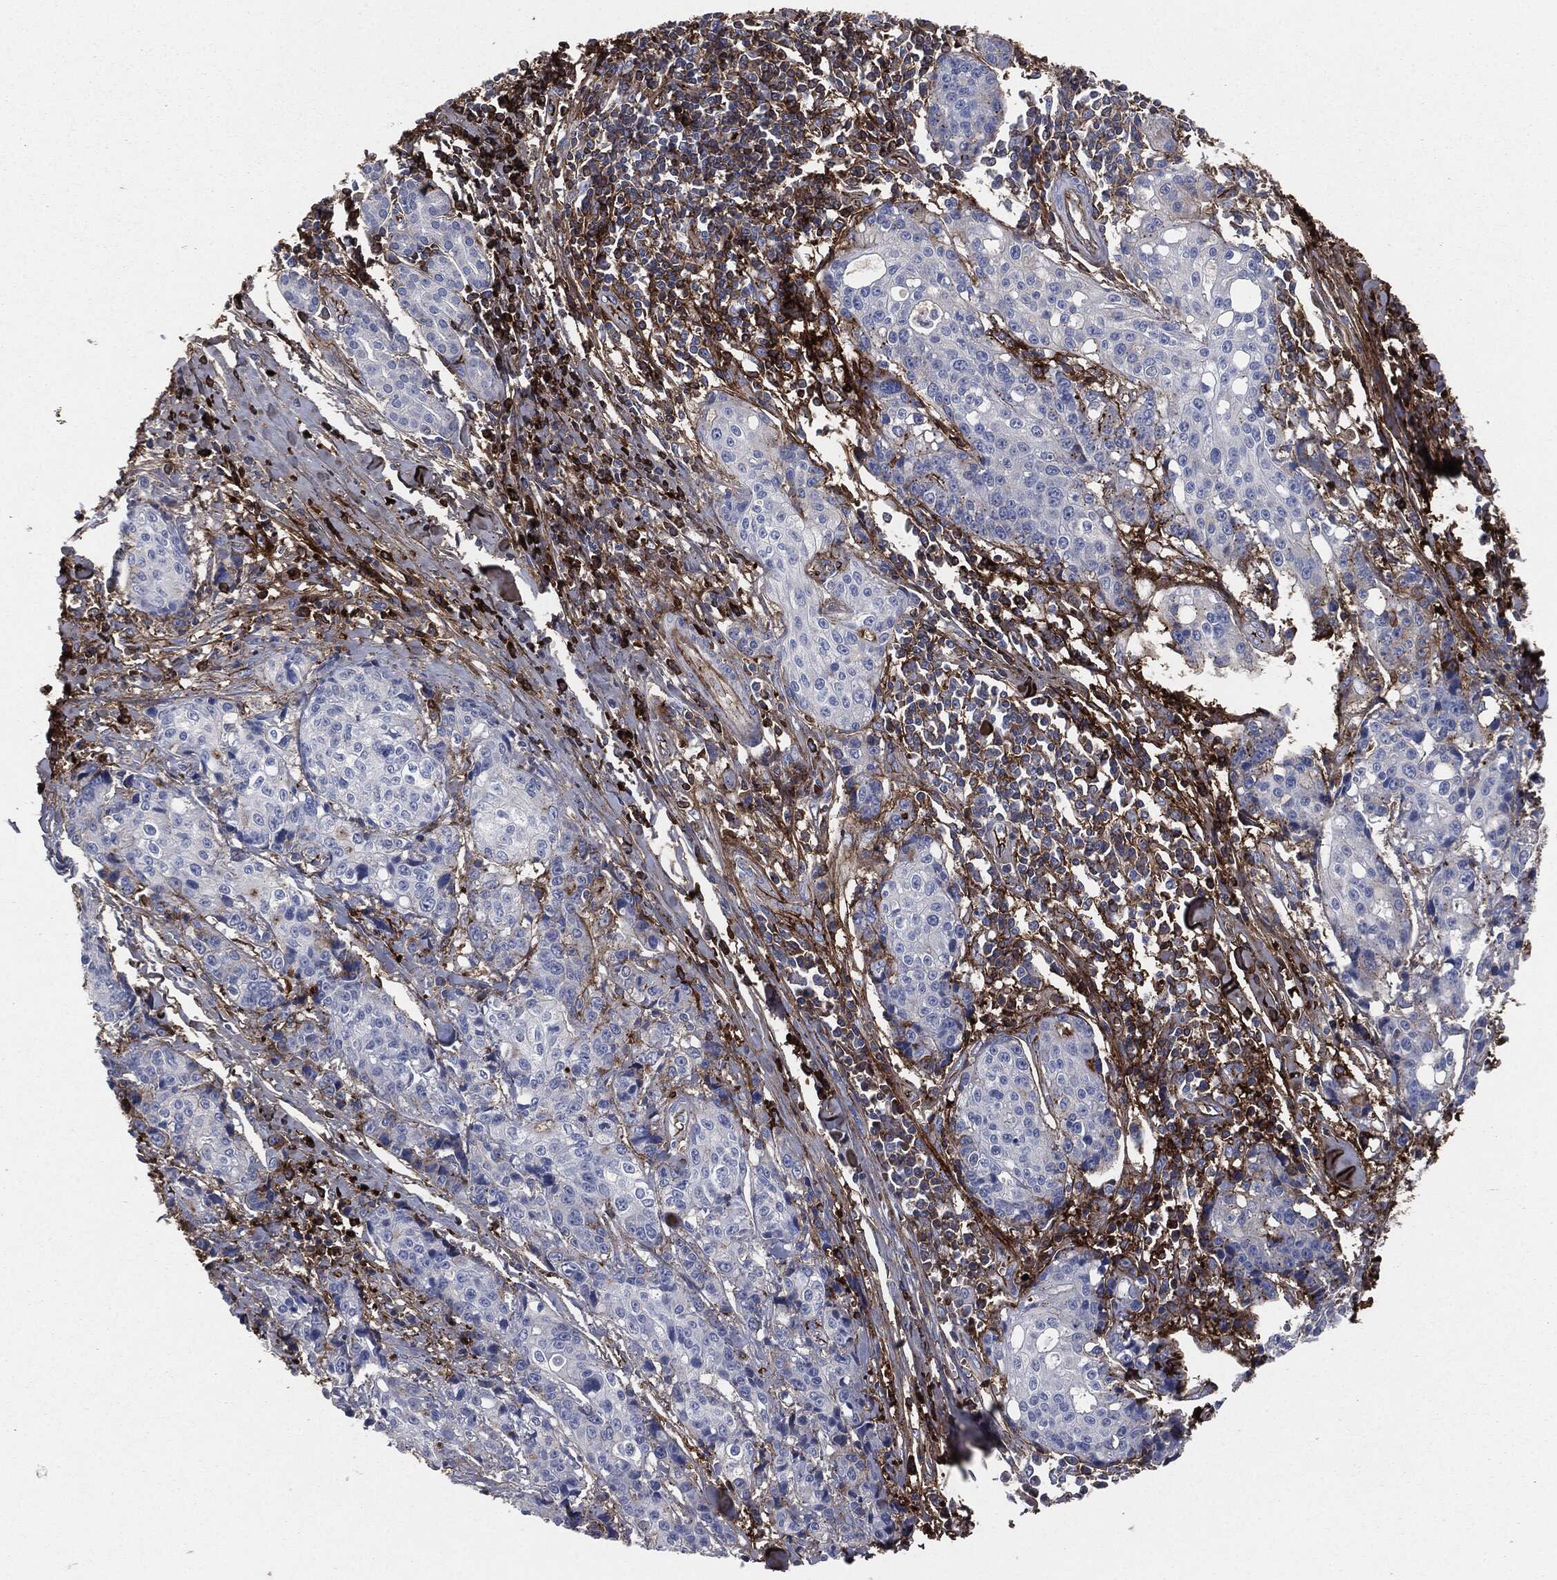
{"staining": {"intensity": "negative", "quantity": "none", "location": "none"}, "tissue": "pancreatic cancer", "cell_type": "Tumor cells", "image_type": "cancer", "snomed": [{"axis": "morphology", "description": "Adenocarcinoma, NOS"}, {"axis": "topography", "description": "Pancreas"}], "caption": "Adenocarcinoma (pancreatic) was stained to show a protein in brown. There is no significant positivity in tumor cells.", "gene": "APOB", "patient": {"sex": "male", "age": 64}}